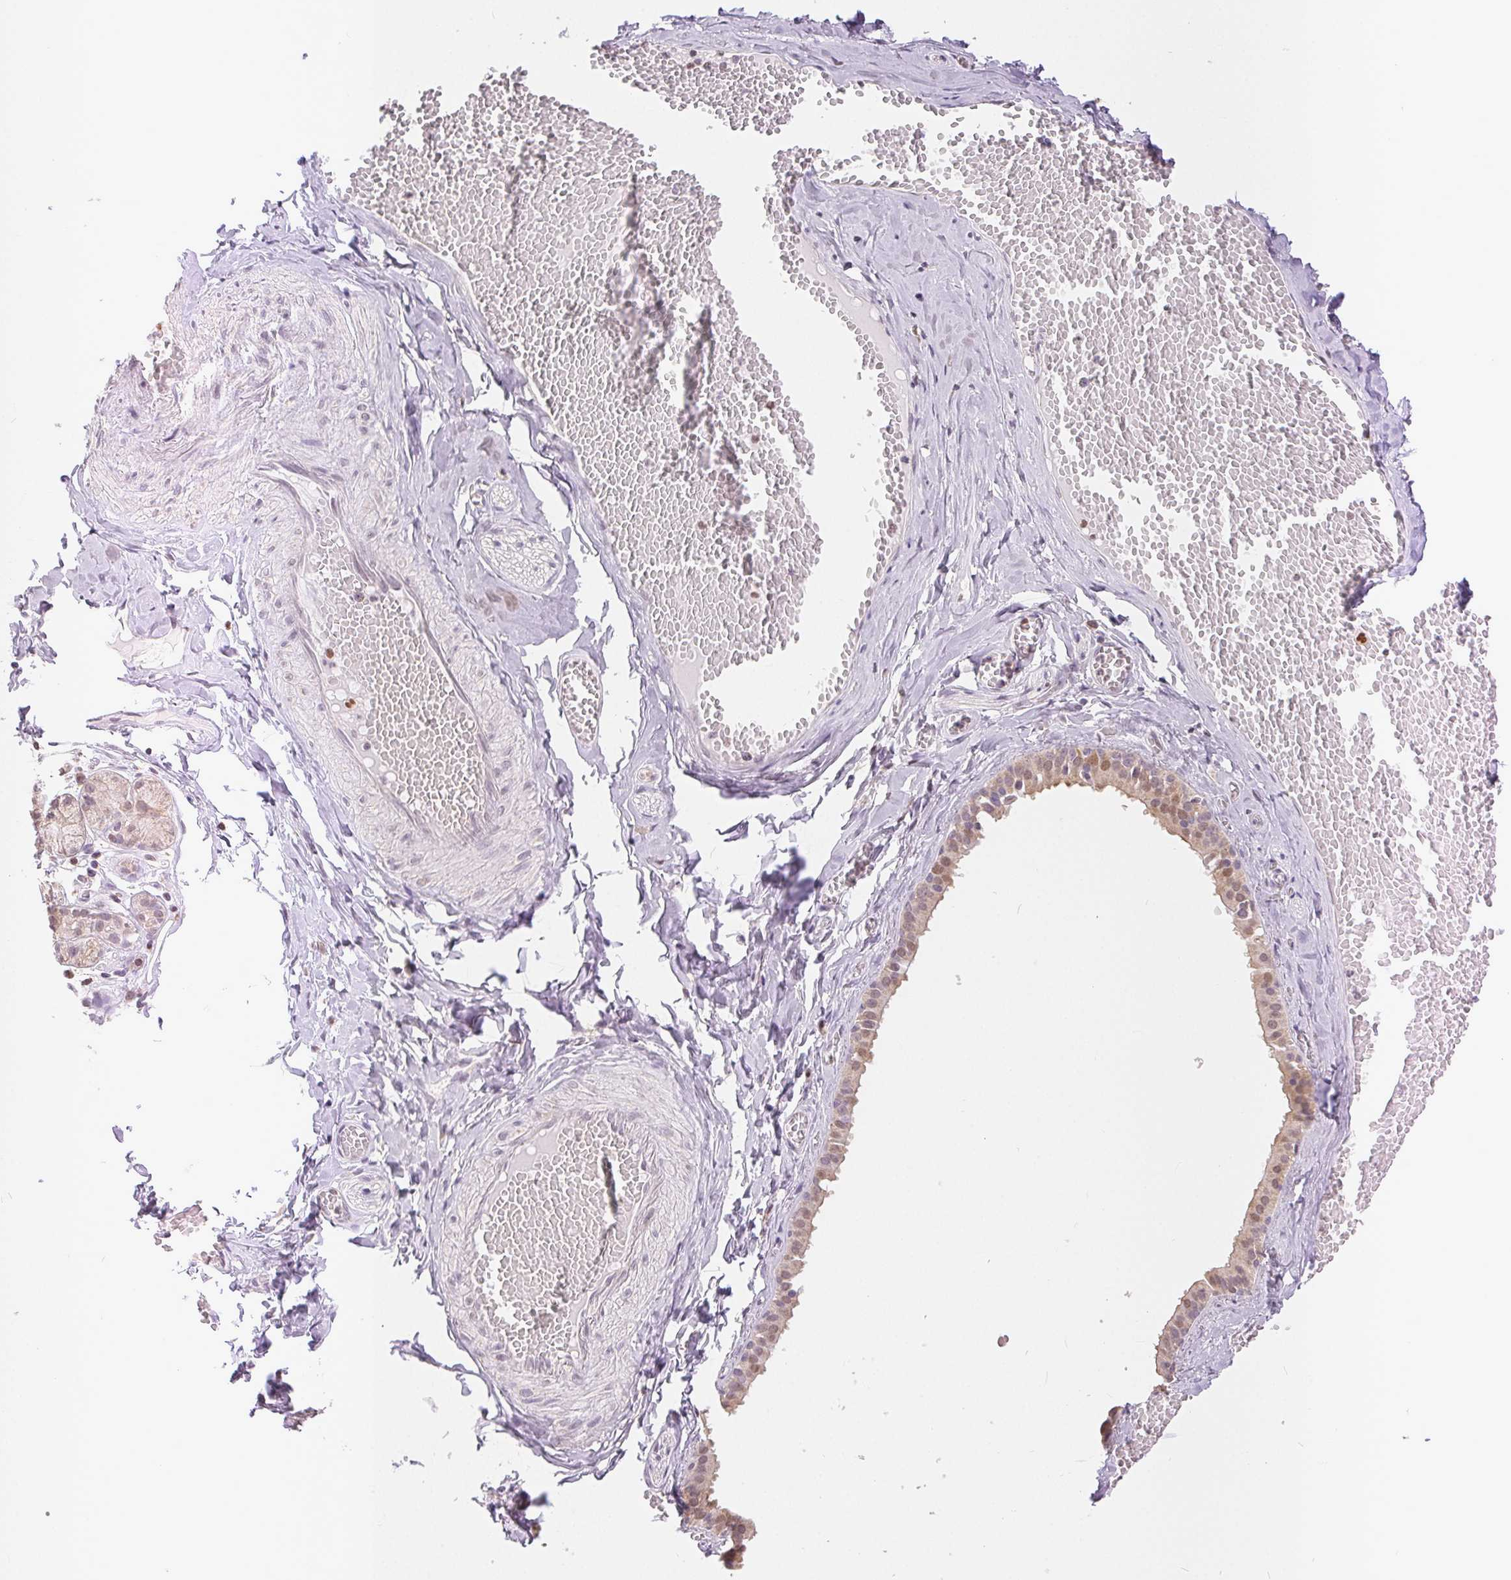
{"staining": {"intensity": "weak", "quantity": "<25%", "location": "cytoplasmic/membranous"}, "tissue": "salivary gland", "cell_type": "Glandular cells", "image_type": "normal", "snomed": [{"axis": "morphology", "description": "Normal tissue, NOS"}, {"axis": "topography", "description": "Salivary gland"}, {"axis": "topography", "description": "Peripheral nerve tissue"}], "caption": "Glandular cells show no significant protein expression in normal salivary gland.", "gene": "POU2F2", "patient": {"sex": "male", "age": 71}}